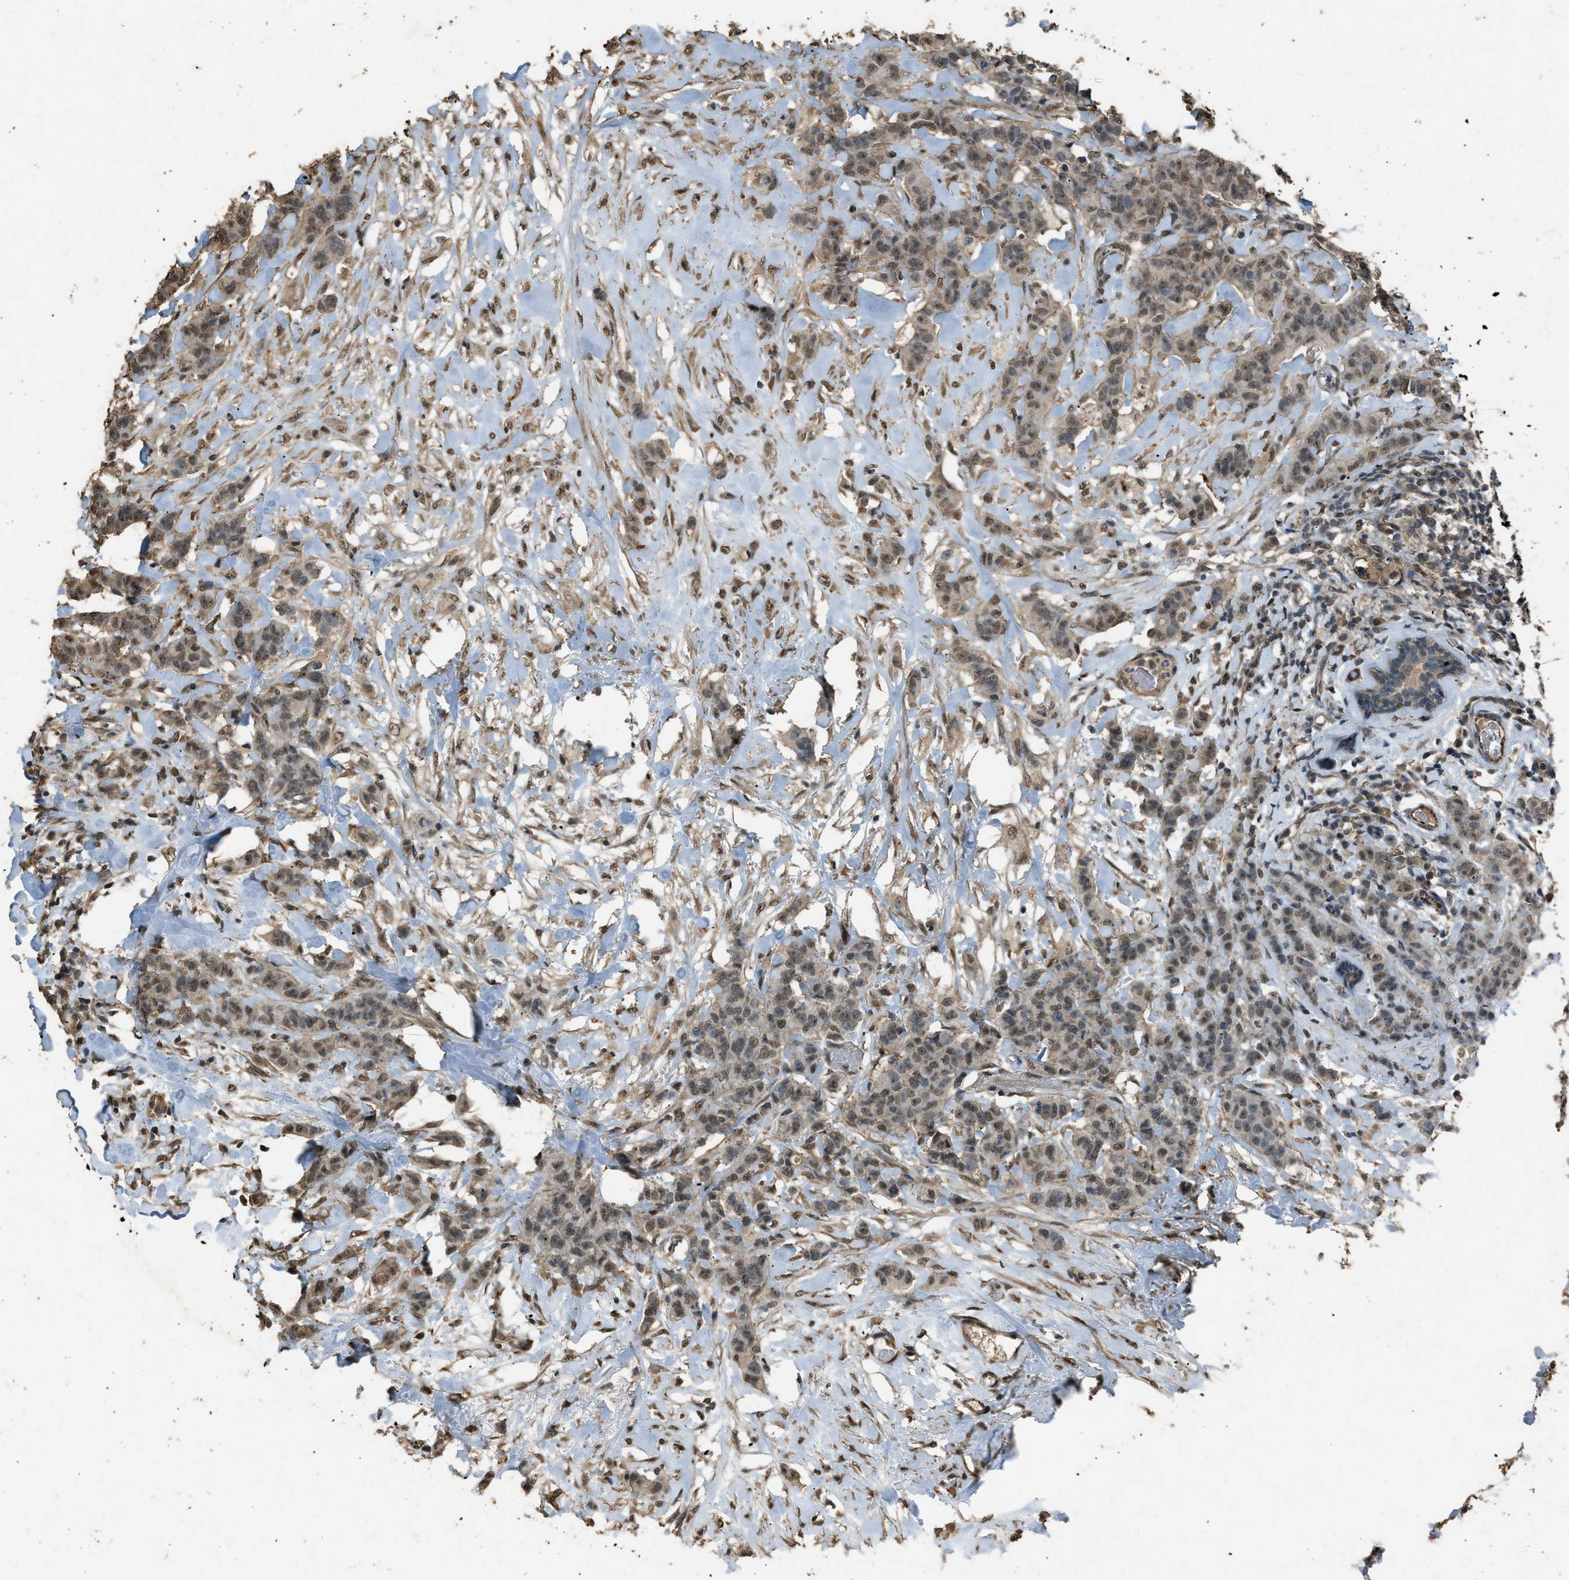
{"staining": {"intensity": "weak", "quantity": ">75%", "location": "nuclear"}, "tissue": "breast cancer", "cell_type": "Tumor cells", "image_type": "cancer", "snomed": [{"axis": "morphology", "description": "Normal tissue, NOS"}, {"axis": "morphology", "description": "Duct carcinoma"}, {"axis": "topography", "description": "Breast"}], "caption": "Protein staining displays weak nuclear expression in about >75% of tumor cells in invasive ductal carcinoma (breast). (DAB (3,3'-diaminobenzidine) = brown stain, brightfield microscopy at high magnification).", "gene": "SERTAD2", "patient": {"sex": "female", "age": 40}}